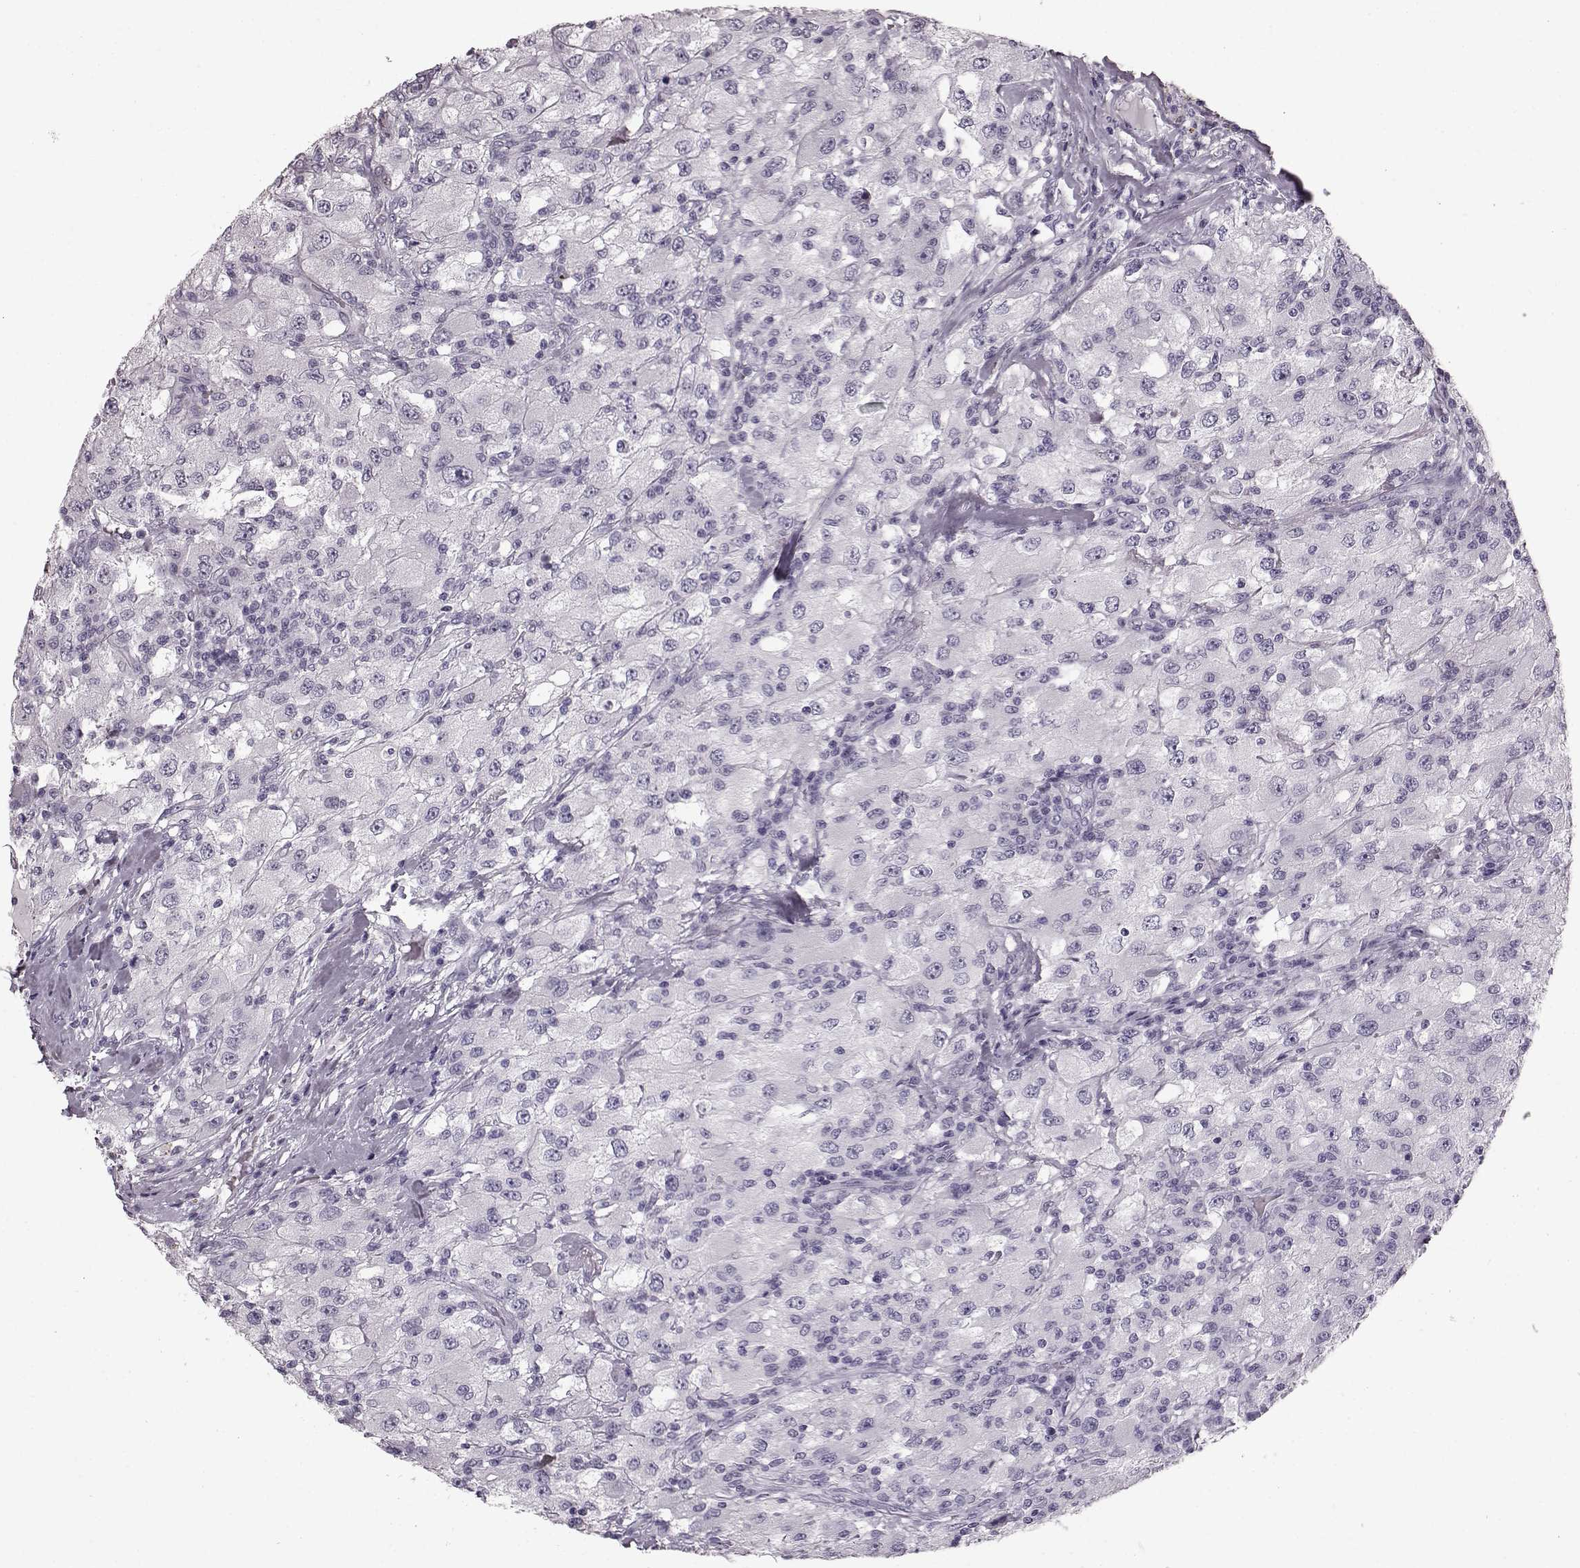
{"staining": {"intensity": "negative", "quantity": "none", "location": "none"}, "tissue": "renal cancer", "cell_type": "Tumor cells", "image_type": "cancer", "snomed": [{"axis": "morphology", "description": "Adenocarcinoma, NOS"}, {"axis": "topography", "description": "Kidney"}], "caption": "IHC histopathology image of renal adenocarcinoma stained for a protein (brown), which shows no positivity in tumor cells. (Immunohistochemistry (ihc), brightfield microscopy, high magnification).", "gene": "TCHHL1", "patient": {"sex": "female", "age": 67}}